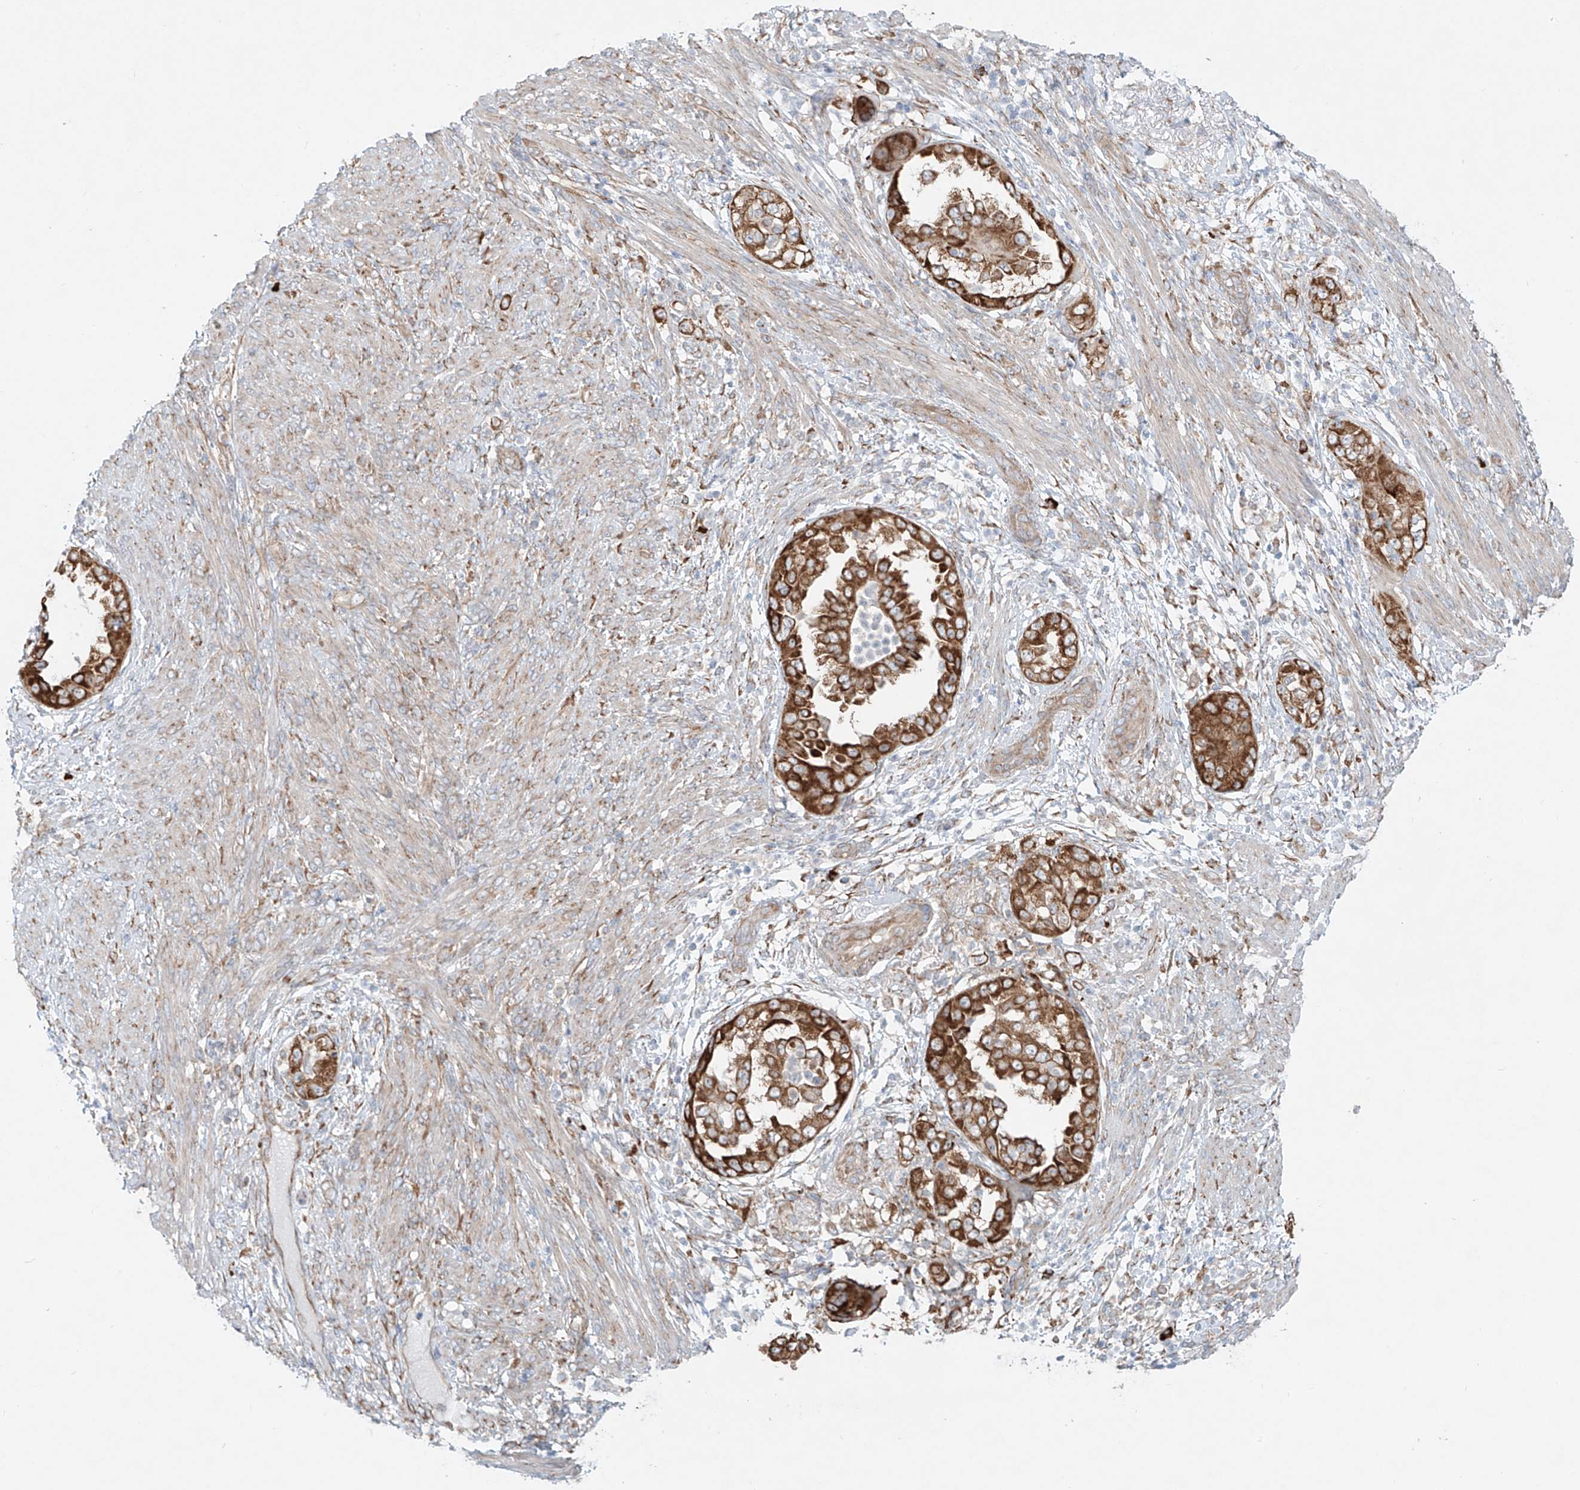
{"staining": {"intensity": "moderate", "quantity": ">75%", "location": "cytoplasmic/membranous"}, "tissue": "endometrial cancer", "cell_type": "Tumor cells", "image_type": "cancer", "snomed": [{"axis": "morphology", "description": "Adenocarcinoma, NOS"}, {"axis": "topography", "description": "Endometrium"}], "caption": "A brown stain shows moderate cytoplasmic/membranous positivity of a protein in adenocarcinoma (endometrial) tumor cells.", "gene": "EIPR1", "patient": {"sex": "female", "age": 85}}